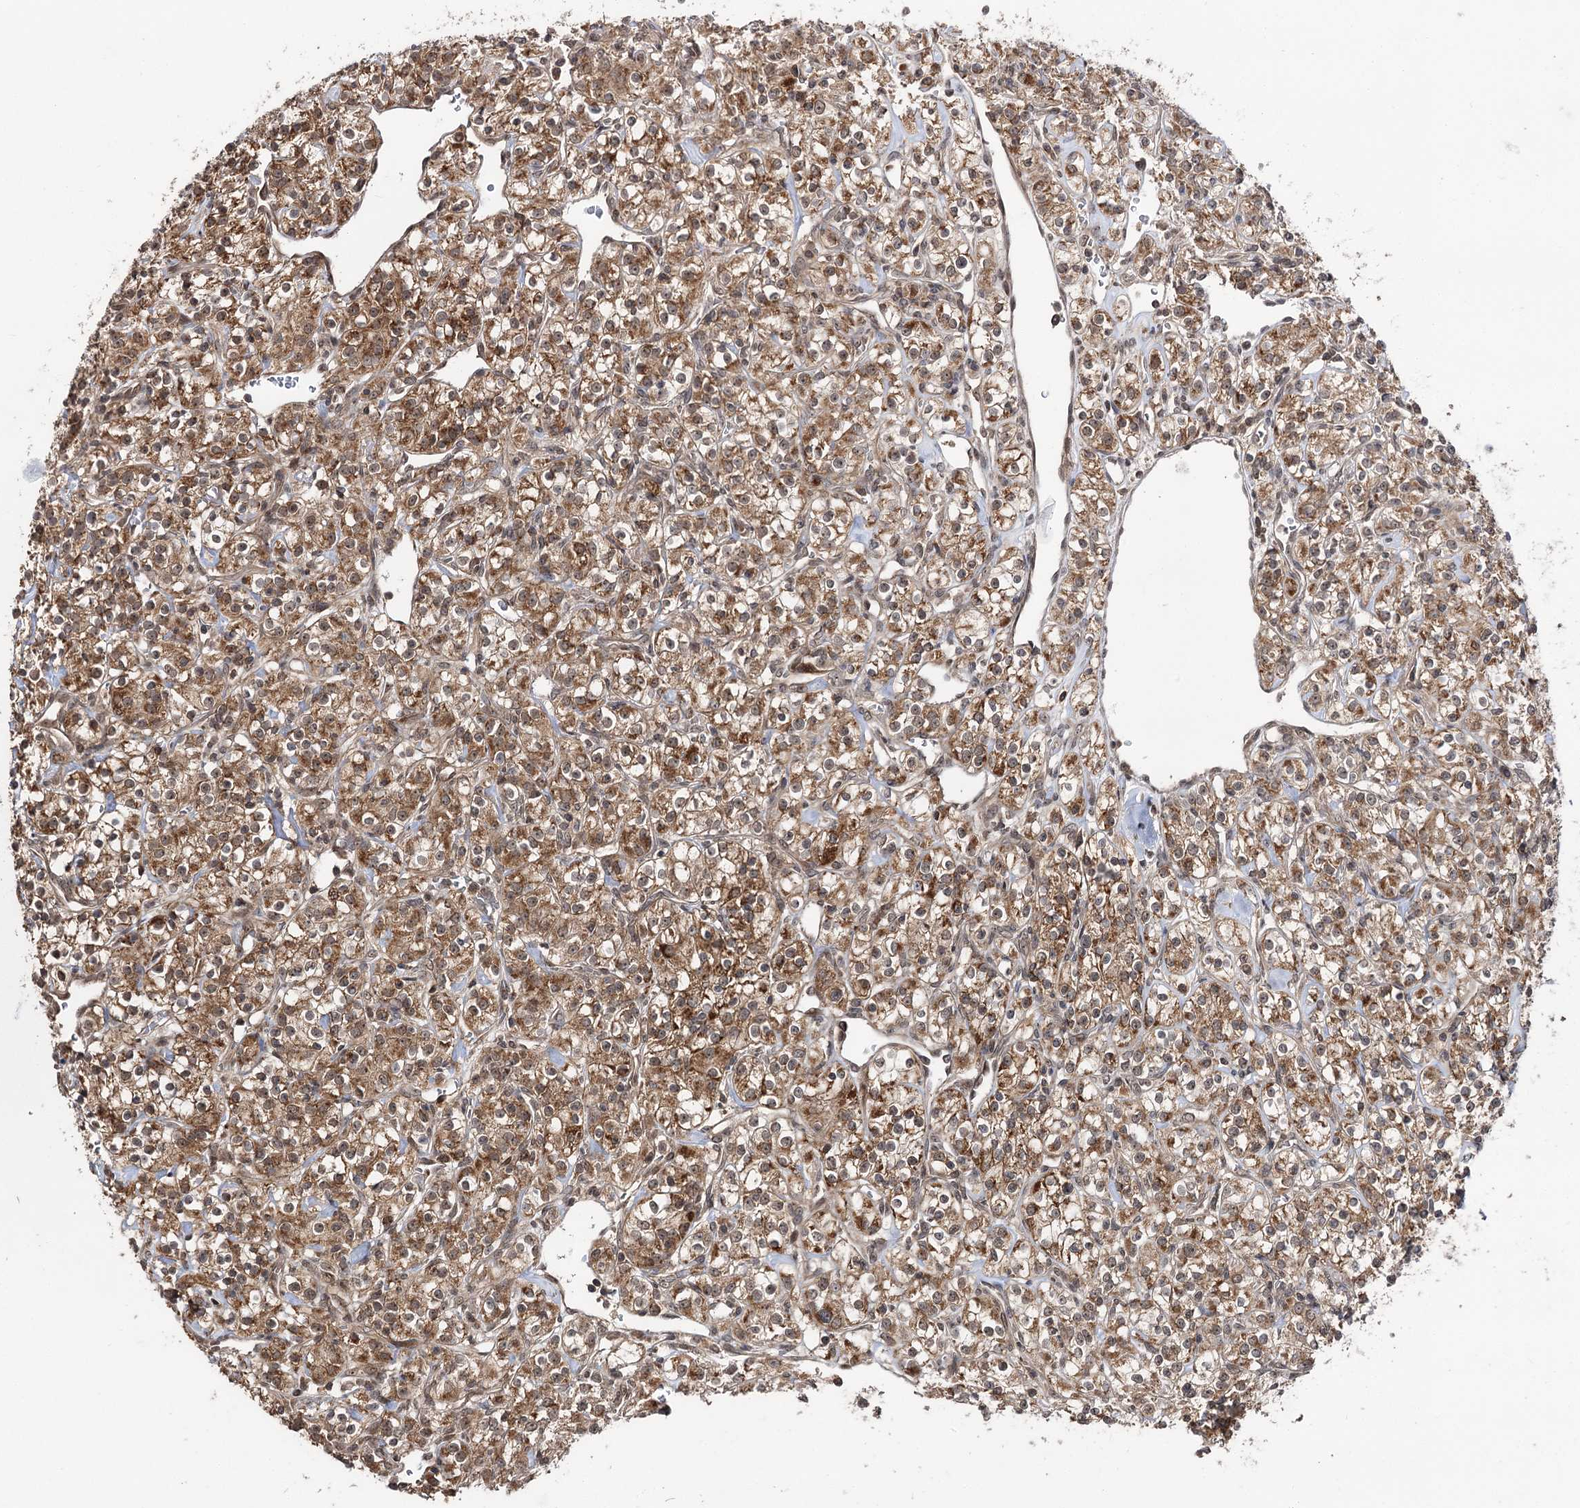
{"staining": {"intensity": "moderate", "quantity": ">75%", "location": "cytoplasmic/membranous"}, "tissue": "renal cancer", "cell_type": "Tumor cells", "image_type": "cancer", "snomed": [{"axis": "morphology", "description": "Adenocarcinoma, NOS"}, {"axis": "topography", "description": "Kidney"}], "caption": "Adenocarcinoma (renal) stained with DAB immunohistochemistry reveals medium levels of moderate cytoplasmic/membranous positivity in about >75% of tumor cells.", "gene": "FAM53B", "patient": {"sex": "male", "age": 77}}